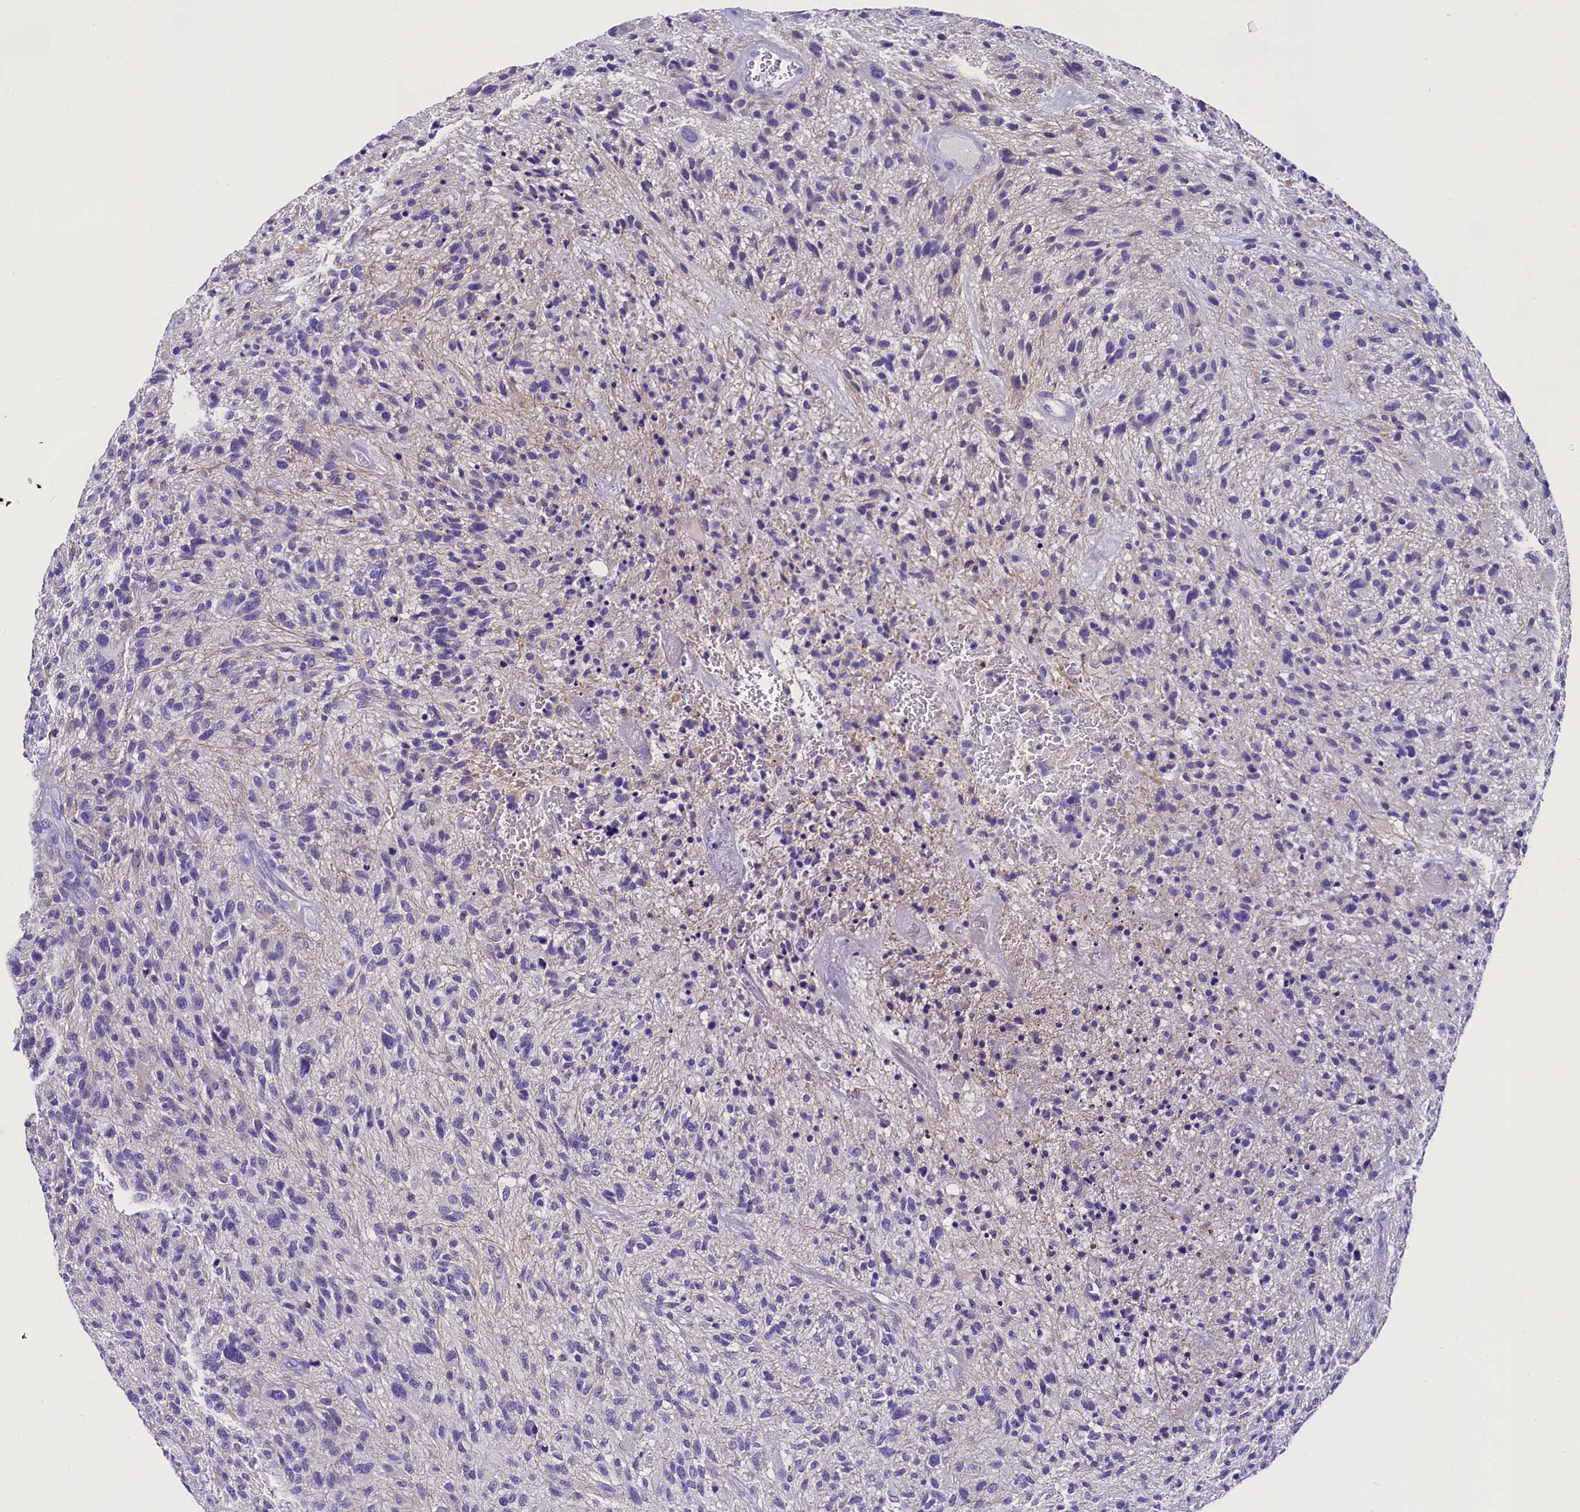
{"staining": {"intensity": "negative", "quantity": "none", "location": "none"}, "tissue": "glioma", "cell_type": "Tumor cells", "image_type": "cancer", "snomed": [{"axis": "morphology", "description": "Glioma, malignant, High grade"}, {"axis": "topography", "description": "Brain"}], "caption": "Protein analysis of malignant glioma (high-grade) demonstrates no significant positivity in tumor cells.", "gene": "SOD3", "patient": {"sex": "male", "age": 47}}